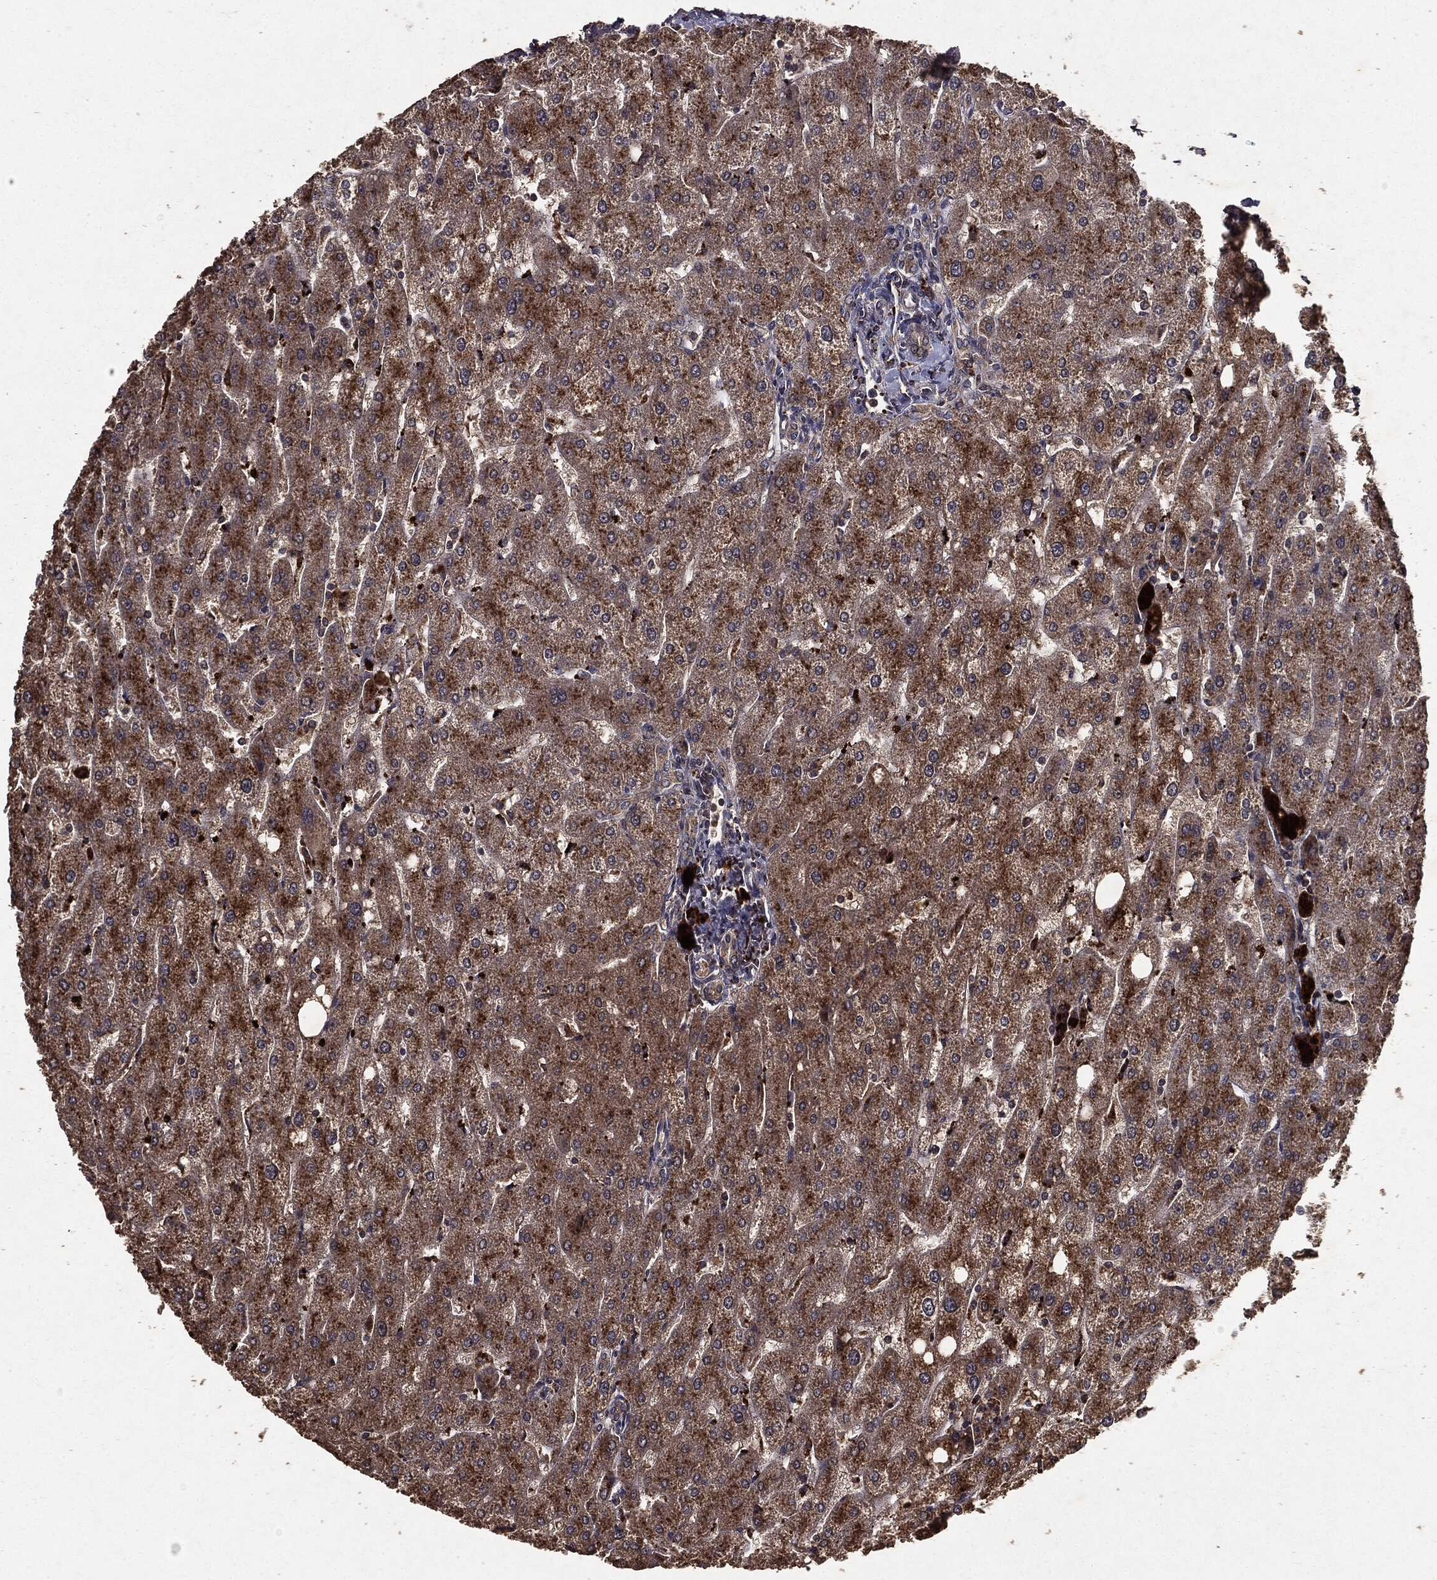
{"staining": {"intensity": "negative", "quantity": "none", "location": "none"}, "tissue": "liver", "cell_type": "Cholangiocytes", "image_type": "normal", "snomed": [{"axis": "morphology", "description": "Normal tissue, NOS"}, {"axis": "topography", "description": "Liver"}], "caption": "IHC micrograph of unremarkable liver: human liver stained with DAB (3,3'-diaminobenzidine) shows no significant protein positivity in cholangiocytes. (Brightfield microscopy of DAB IHC at high magnification).", "gene": "MTOR", "patient": {"sex": "male", "age": 67}}